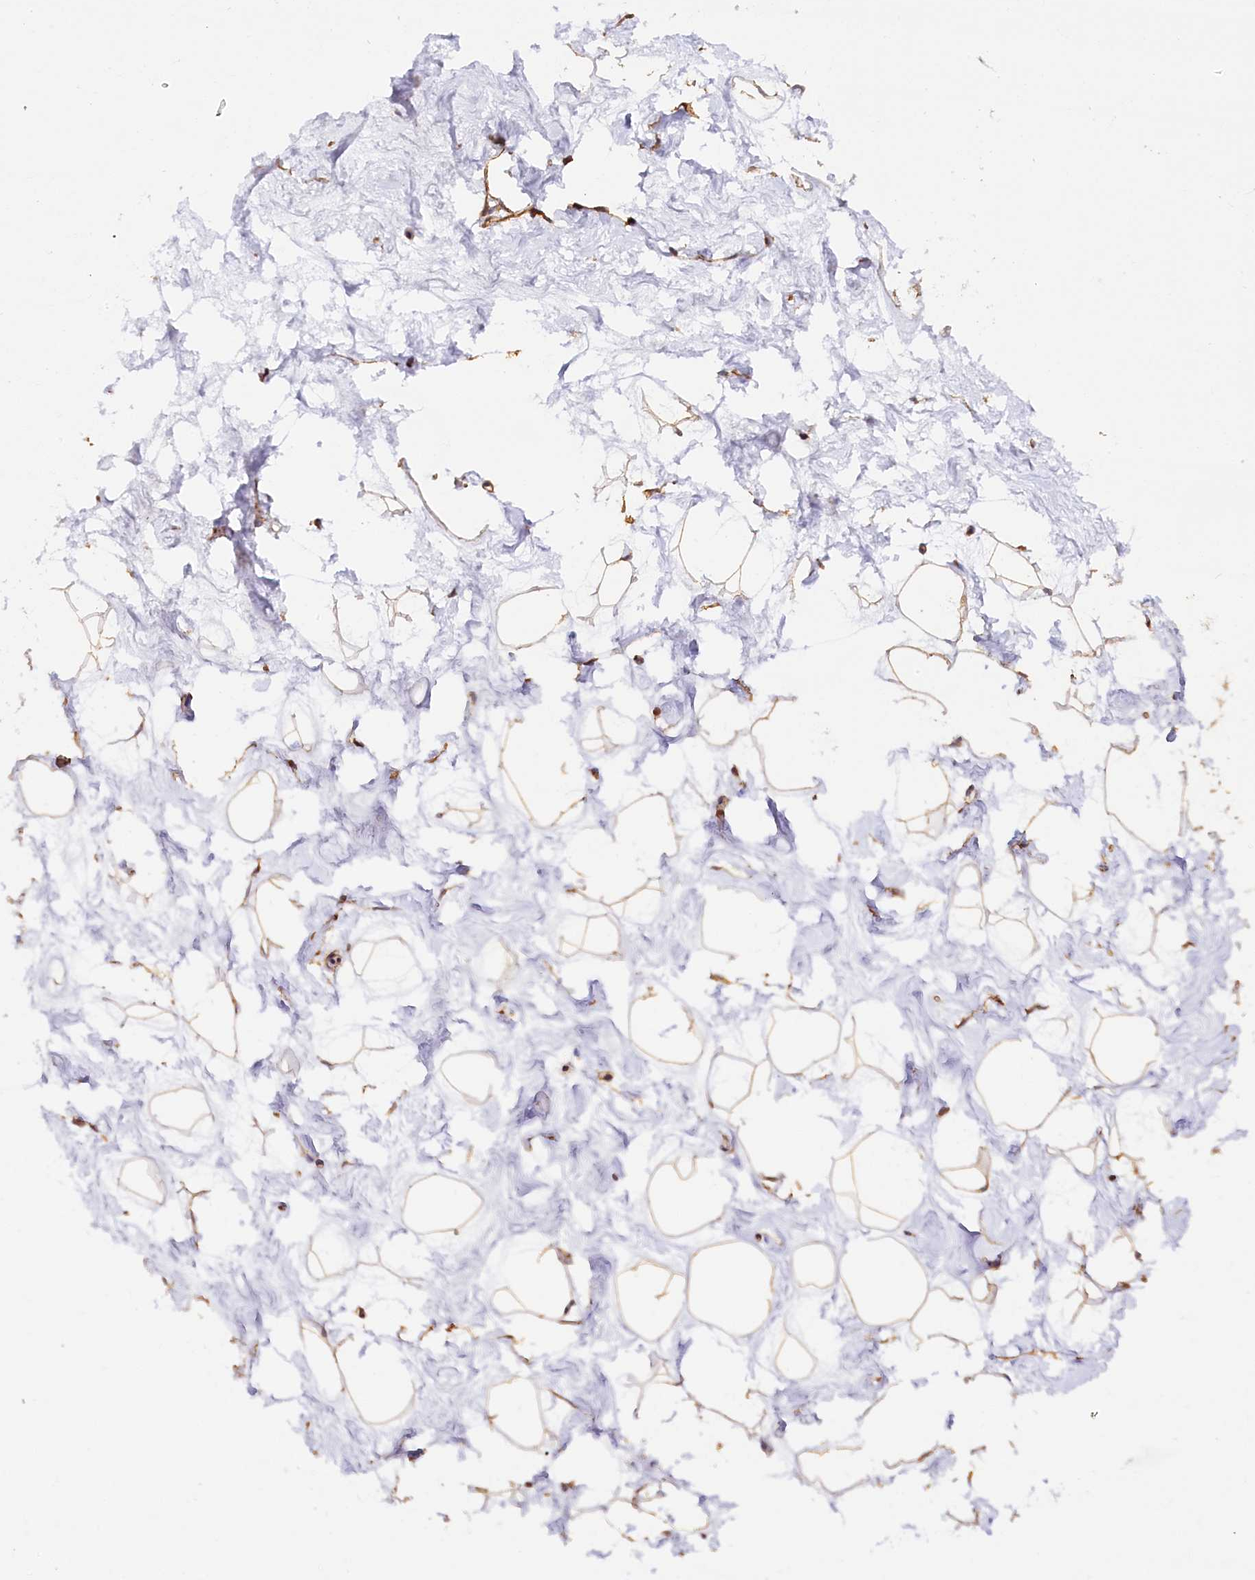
{"staining": {"intensity": "weak", "quantity": ">75%", "location": "cytoplasmic/membranous"}, "tissue": "breast", "cell_type": "Adipocytes", "image_type": "normal", "snomed": [{"axis": "morphology", "description": "Normal tissue, NOS"}, {"axis": "morphology", "description": "Adenoma, NOS"}, {"axis": "topography", "description": "Breast"}], "caption": "A brown stain shows weak cytoplasmic/membranous staining of a protein in adipocytes of normal breast.", "gene": "KATNB1", "patient": {"sex": "female", "age": 23}}